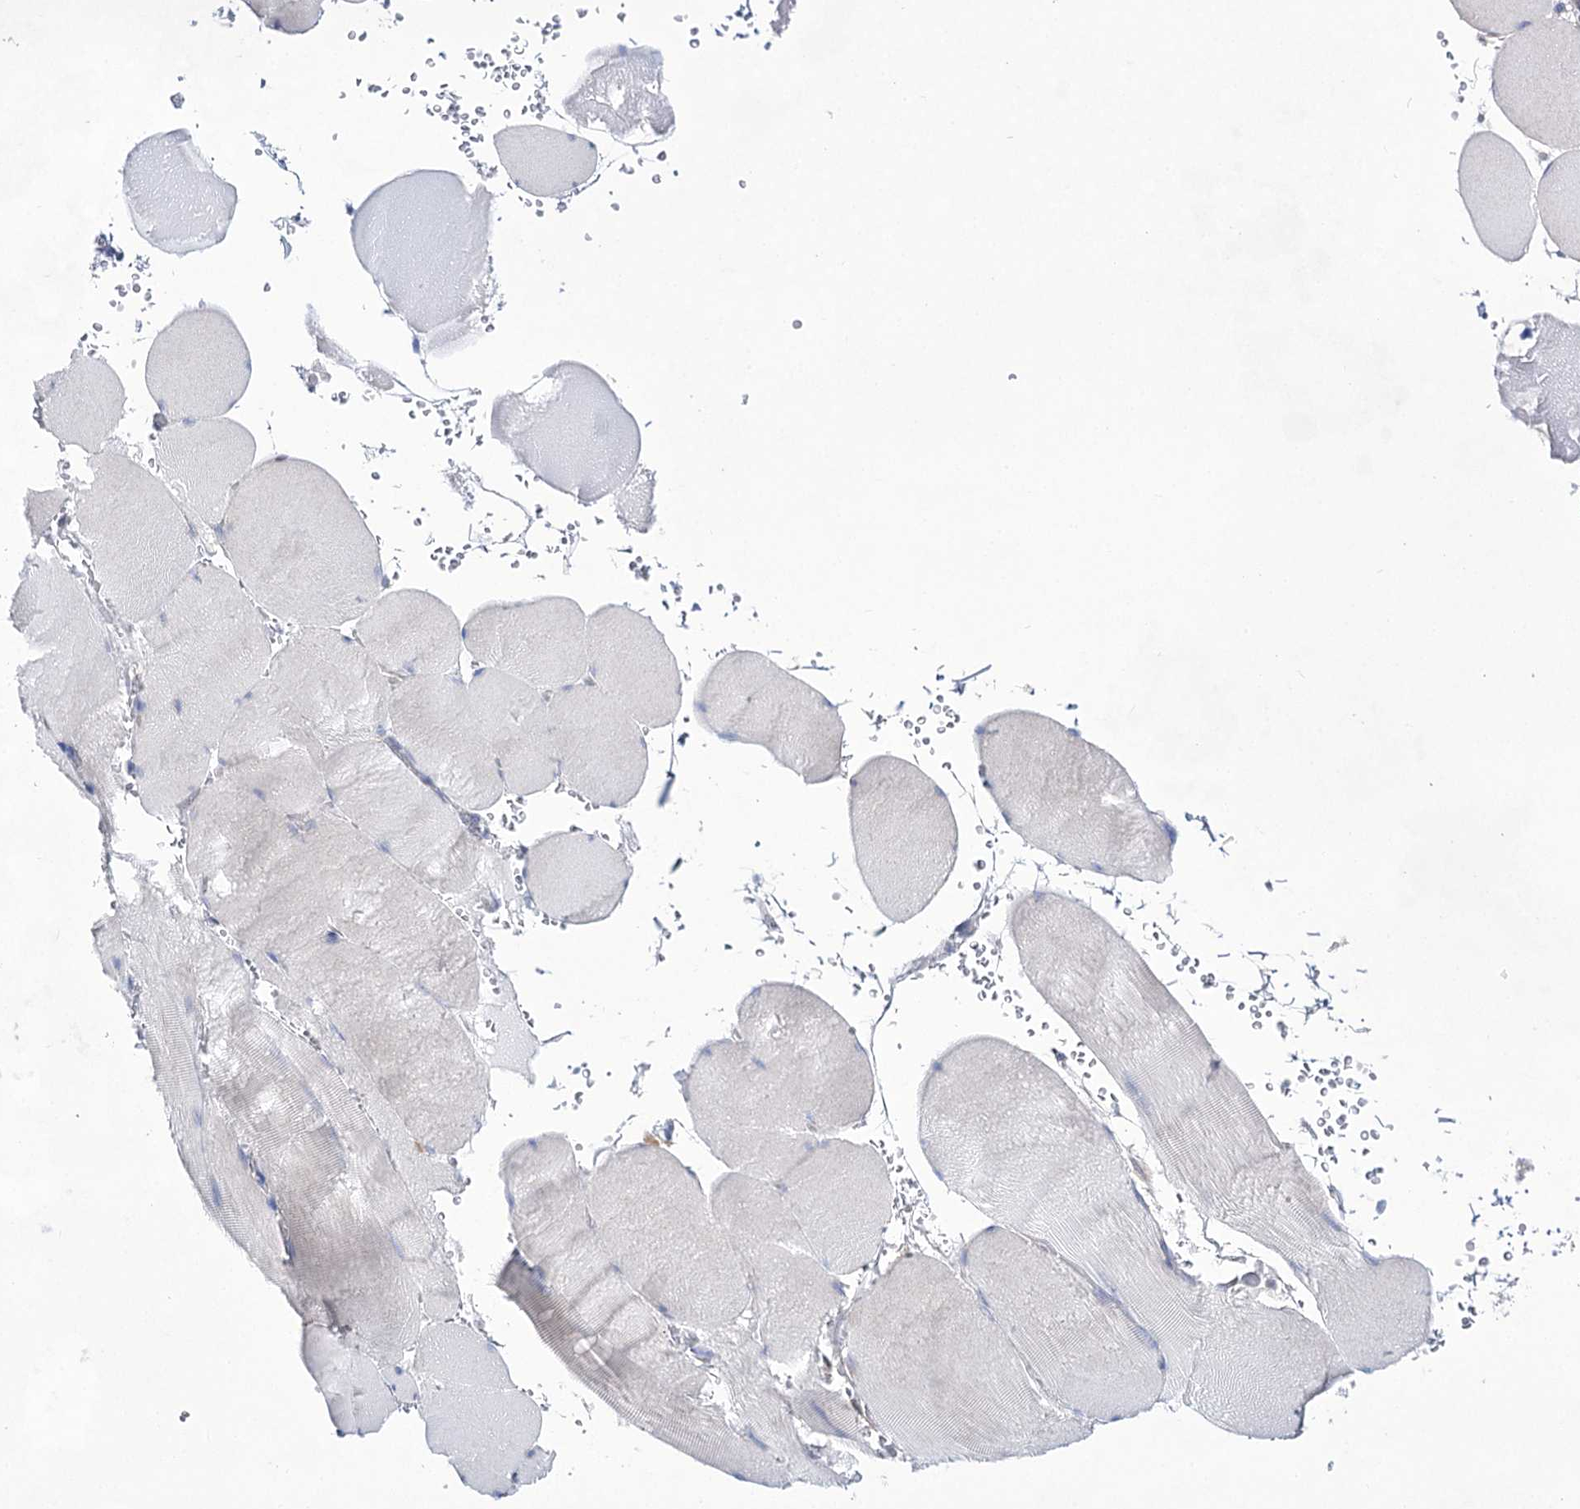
{"staining": {"intensity": "negative", "quantity": "none", "location": "none"}, "tissue": "skeletal muscle", "cell_type": "Myocytes", "image_type": "normal", "snomed": [{"axis": "morphology", "description": "Normal tissue, NOS"}, {"axis": "topography", "description": "Skeletal muscle"}, {"axis": "topography", "description": "Head-Neck"}], "caption": "IHC of benign skeletal muscle shows no positivity in myocytes.", "gene": "UGDH", "patient": {"sex": "male", "age": 66}}